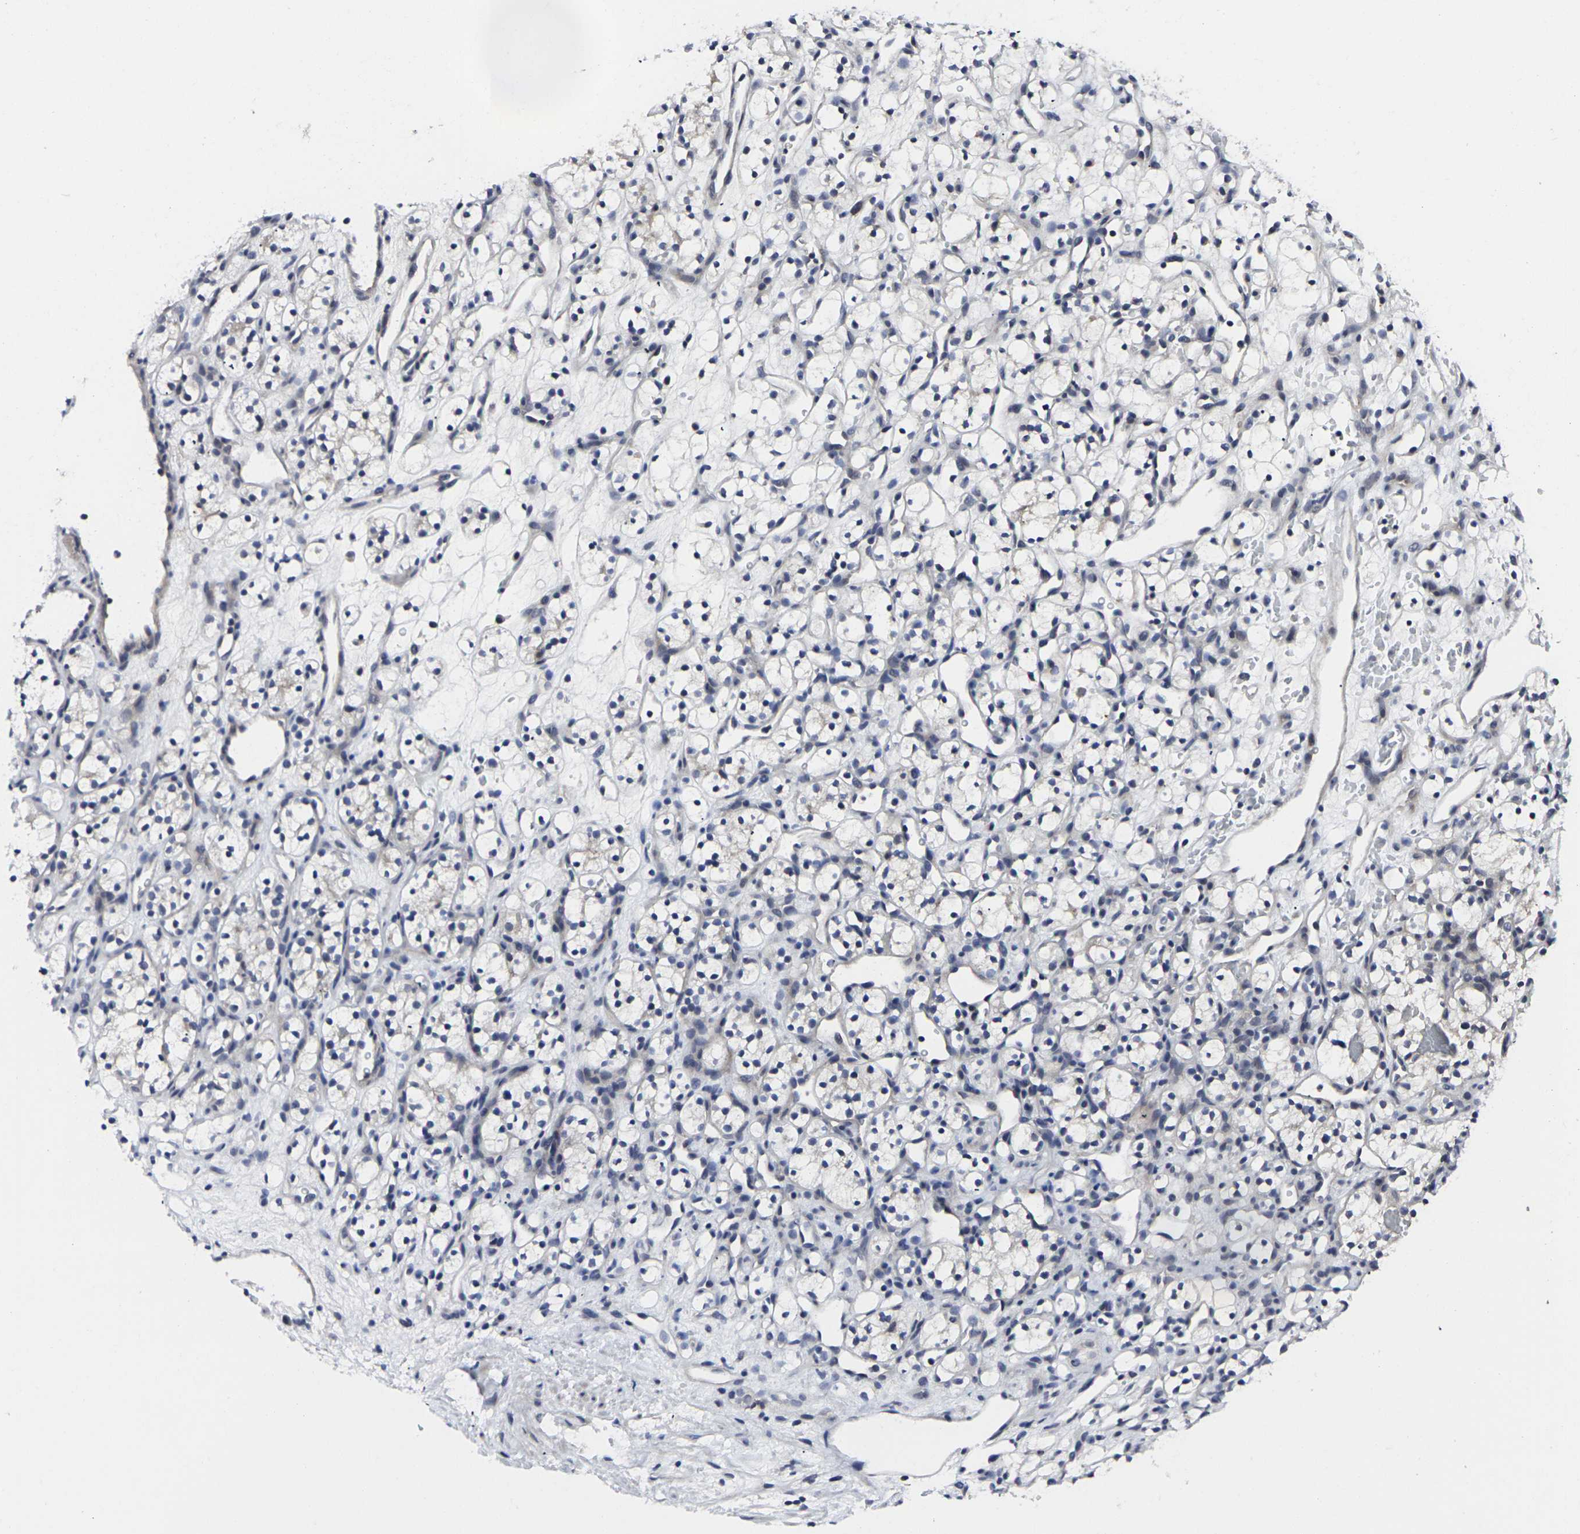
{"staining": {"intensity": "negative", "quantity": "none", "location": "none"}, "tissue": "renal cancer", "cell_type": "Tumor cells", "image_type": "cancer", "snomed": [{"axis": "morphology", "description": "Adenocarcinoma, NOS"}, {"axis": "topography", "description": "Kidney"}], "caption": "Immunohistochemical staining of human renal adenocarcinoma demonstrates no significant expression in tumor cells. The staining was performed using DAB (3,3'-diaminobenzidine) to visualize the protein expression in brown, while the nuclei were stained in blue with hematoxylin (Magnification: 20x).", "gene": "MSANTD4", "patient": {"sex": "female", "age": 60}}